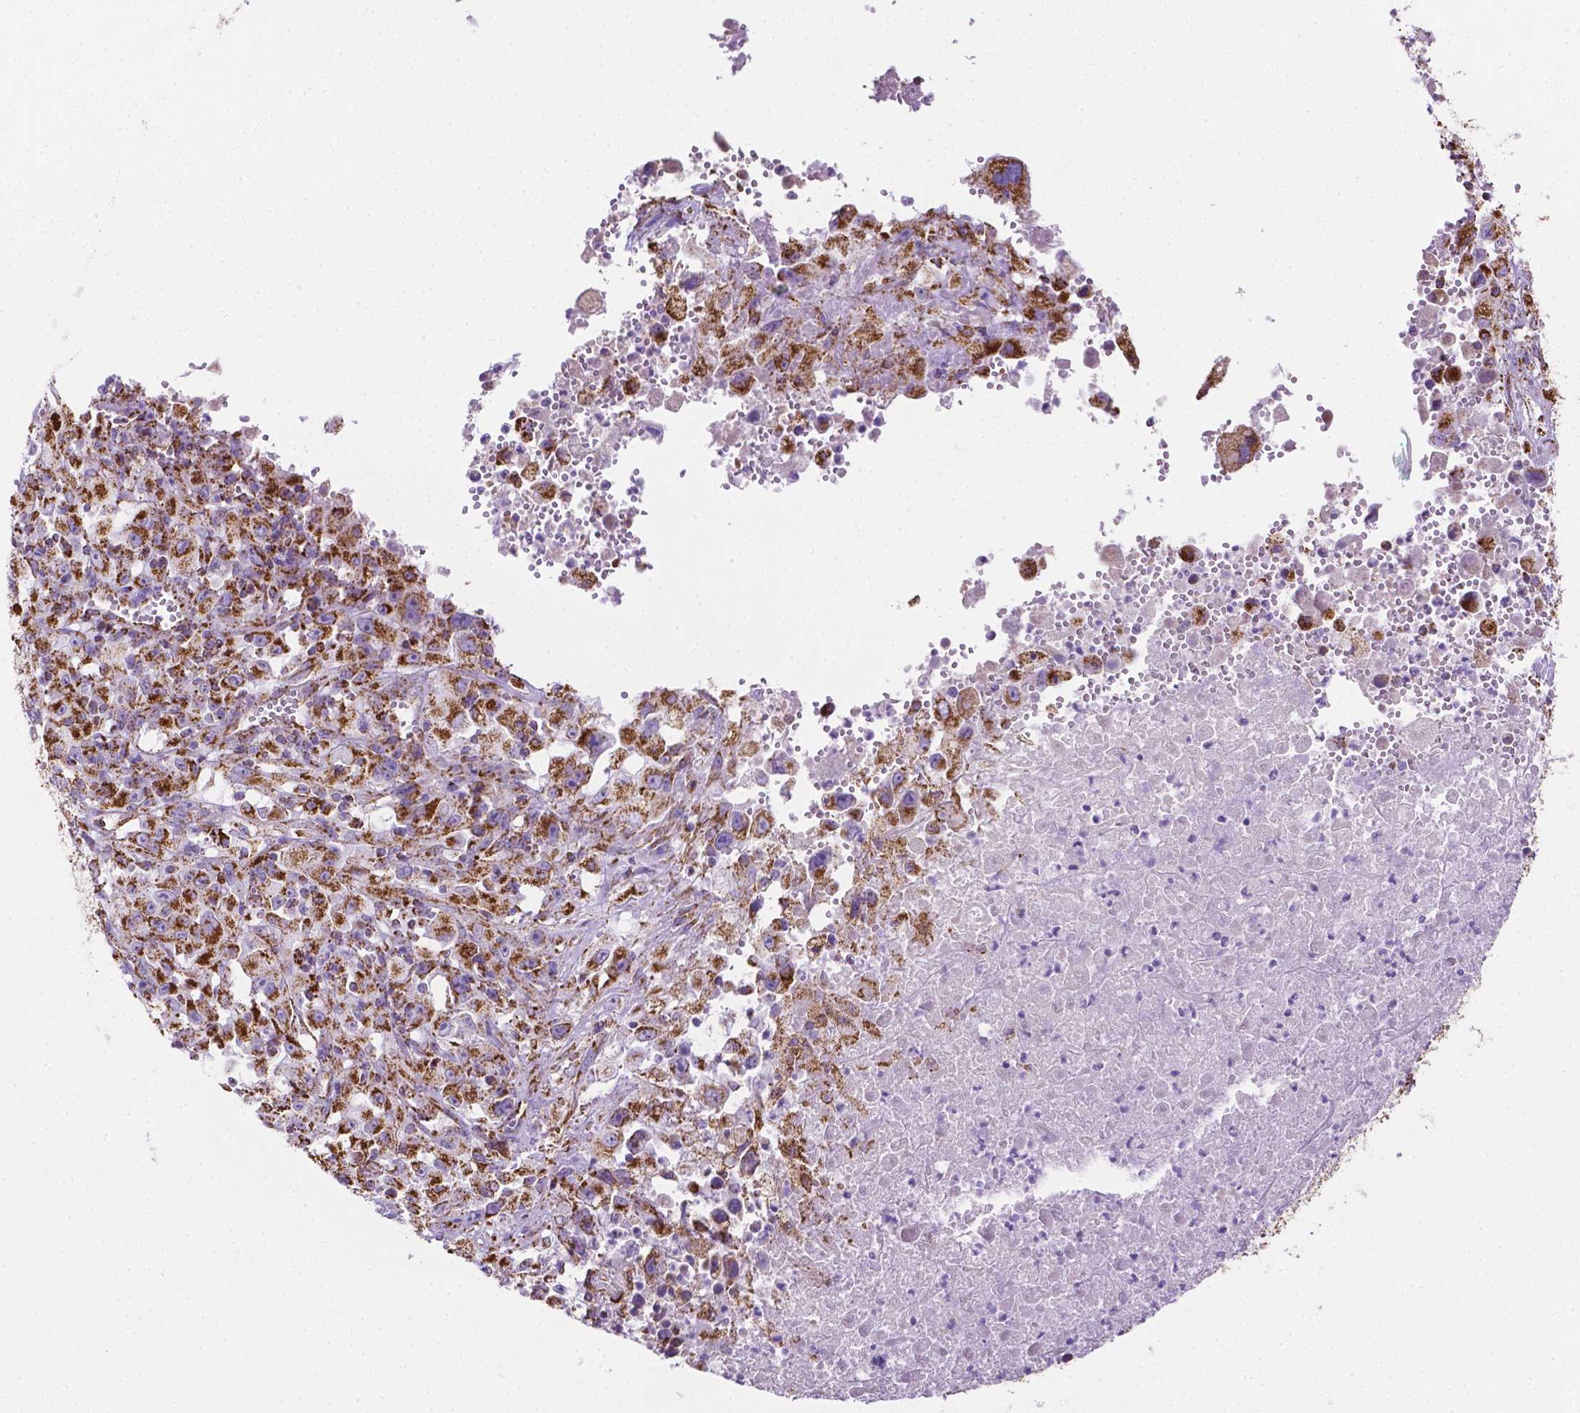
{"staining": {"intensity": "strong", "quantity": ">75%", "location": "cytoplasmic/membranous"}, "tissue": "melanoma", "cell_type": "Tumor cells", "image_type": "cancer", "snomed": [{"axis": "morphology", "description": "Malignant melanoma, Metastatic site"}, {"axis": "topography", "description": "Soft tissue"}], "caption": "DAB (3,3'-diaminobenzidine) immunohistochemical staining of malignant melanoma (metastatic site) shows strong cytoplasmic/membranous protein expression in approximately >75% of tumor cells.", "gene": "RMDN3", "patient": {"sex": "male", "age": 50}}